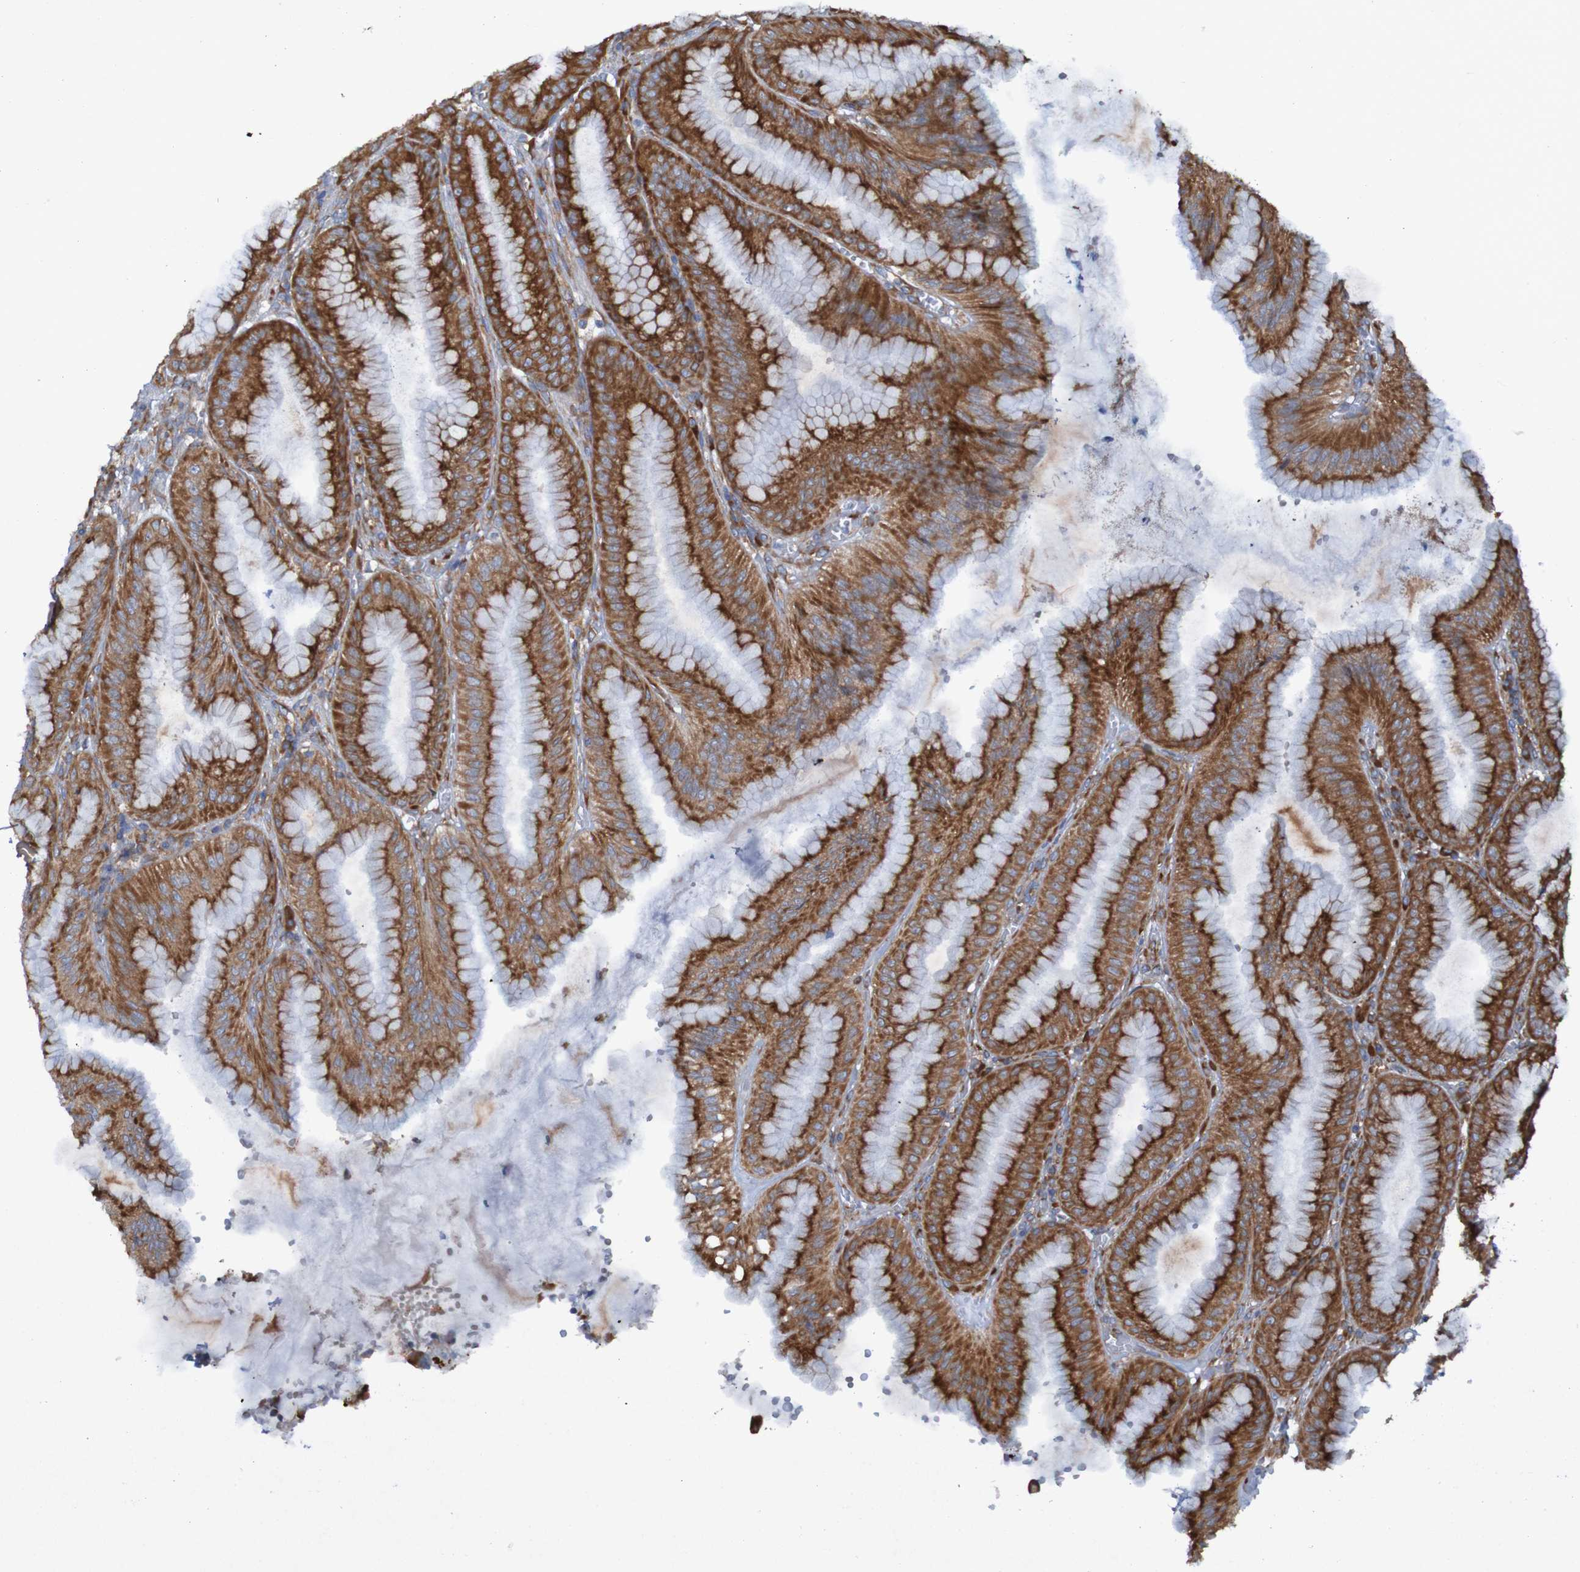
{"staining": {"intensity": "strong", "quantity": ">75%", "location": "cytoplasmic/membranous"}, "tissue": "stomach", "cell_type": "Glandular cells", "image_type": "normal", "snomed": [{"axis": "morphology", "description": "Normal tissue, NOS"}, {"axis": "topography", "description": "Stomach, lower"}], "caption": "A brown stain labels strong cytoplasmic/membranous staining of a protein in glandular cells of unremarkable human stomach. Using DAB (3,3'-diaminobenzidine) (brown) and hematoxylin (blue) stains, captured at high magnification using brightfield microscopy.", "gene": "RPL10L", "patient": {"sex": "male", "age": 71}}